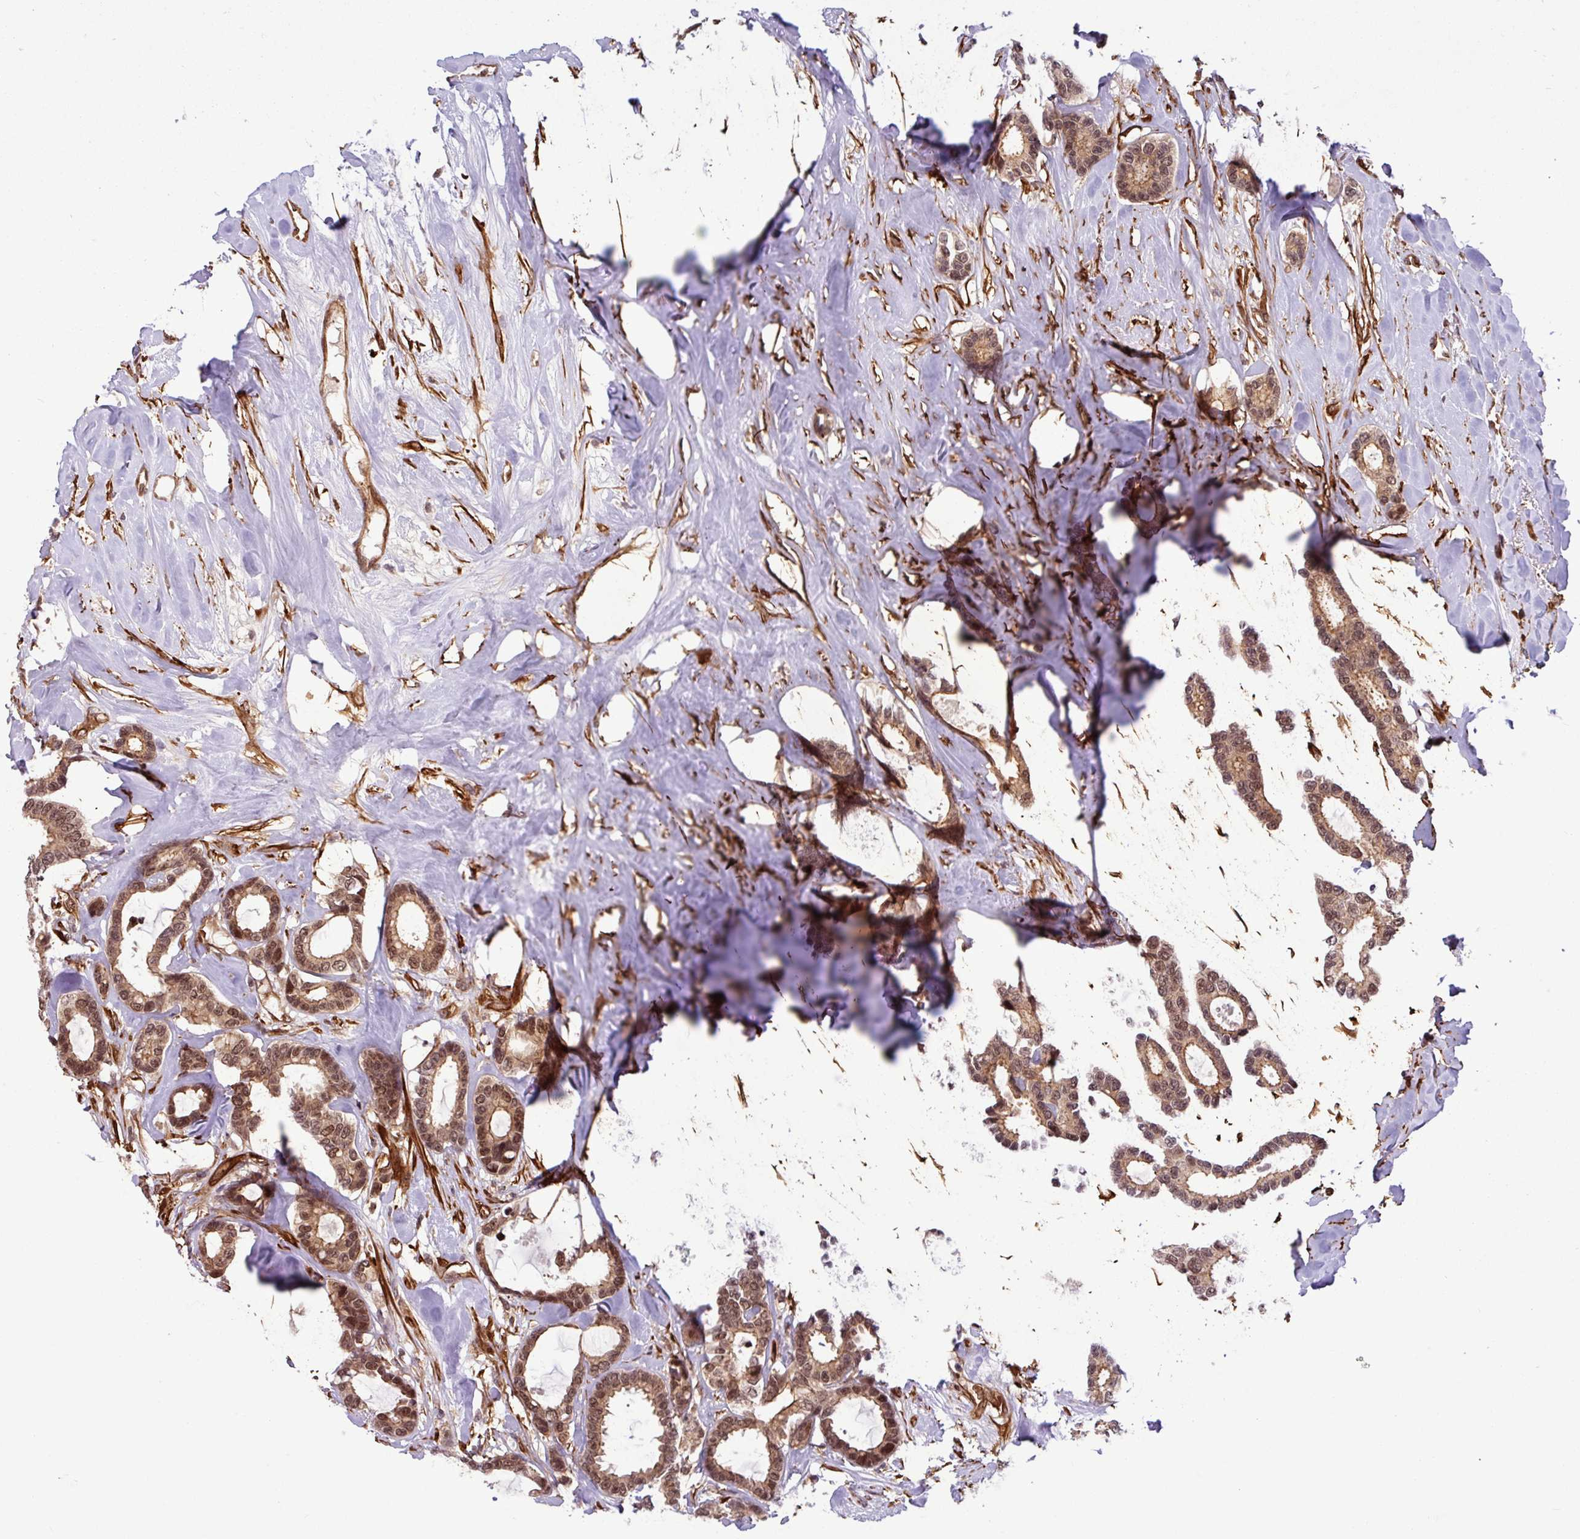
{"staining": {"intensity": "moderate", "quantity": ">75%", "location": "cytoplasmic/membranous,nuclear"}, "tissue": "breast cancer", "cell_type": "Tumor cells", "image_type": "cancer", "snomed": [{"axis": "morphology", "description": "Duct carcinoma"}, {"axis": "topography", "description": "Breast"}], "caption": "Protein expression analysis of human breast cancer (invasive ductal carcinoma) reveals moderate cytoplasmic/membranous and nuclear positivity in approximately >75% of tumor cells.", "gene": "C7orf50", "patient": {"sex": "female", "age": 87}}